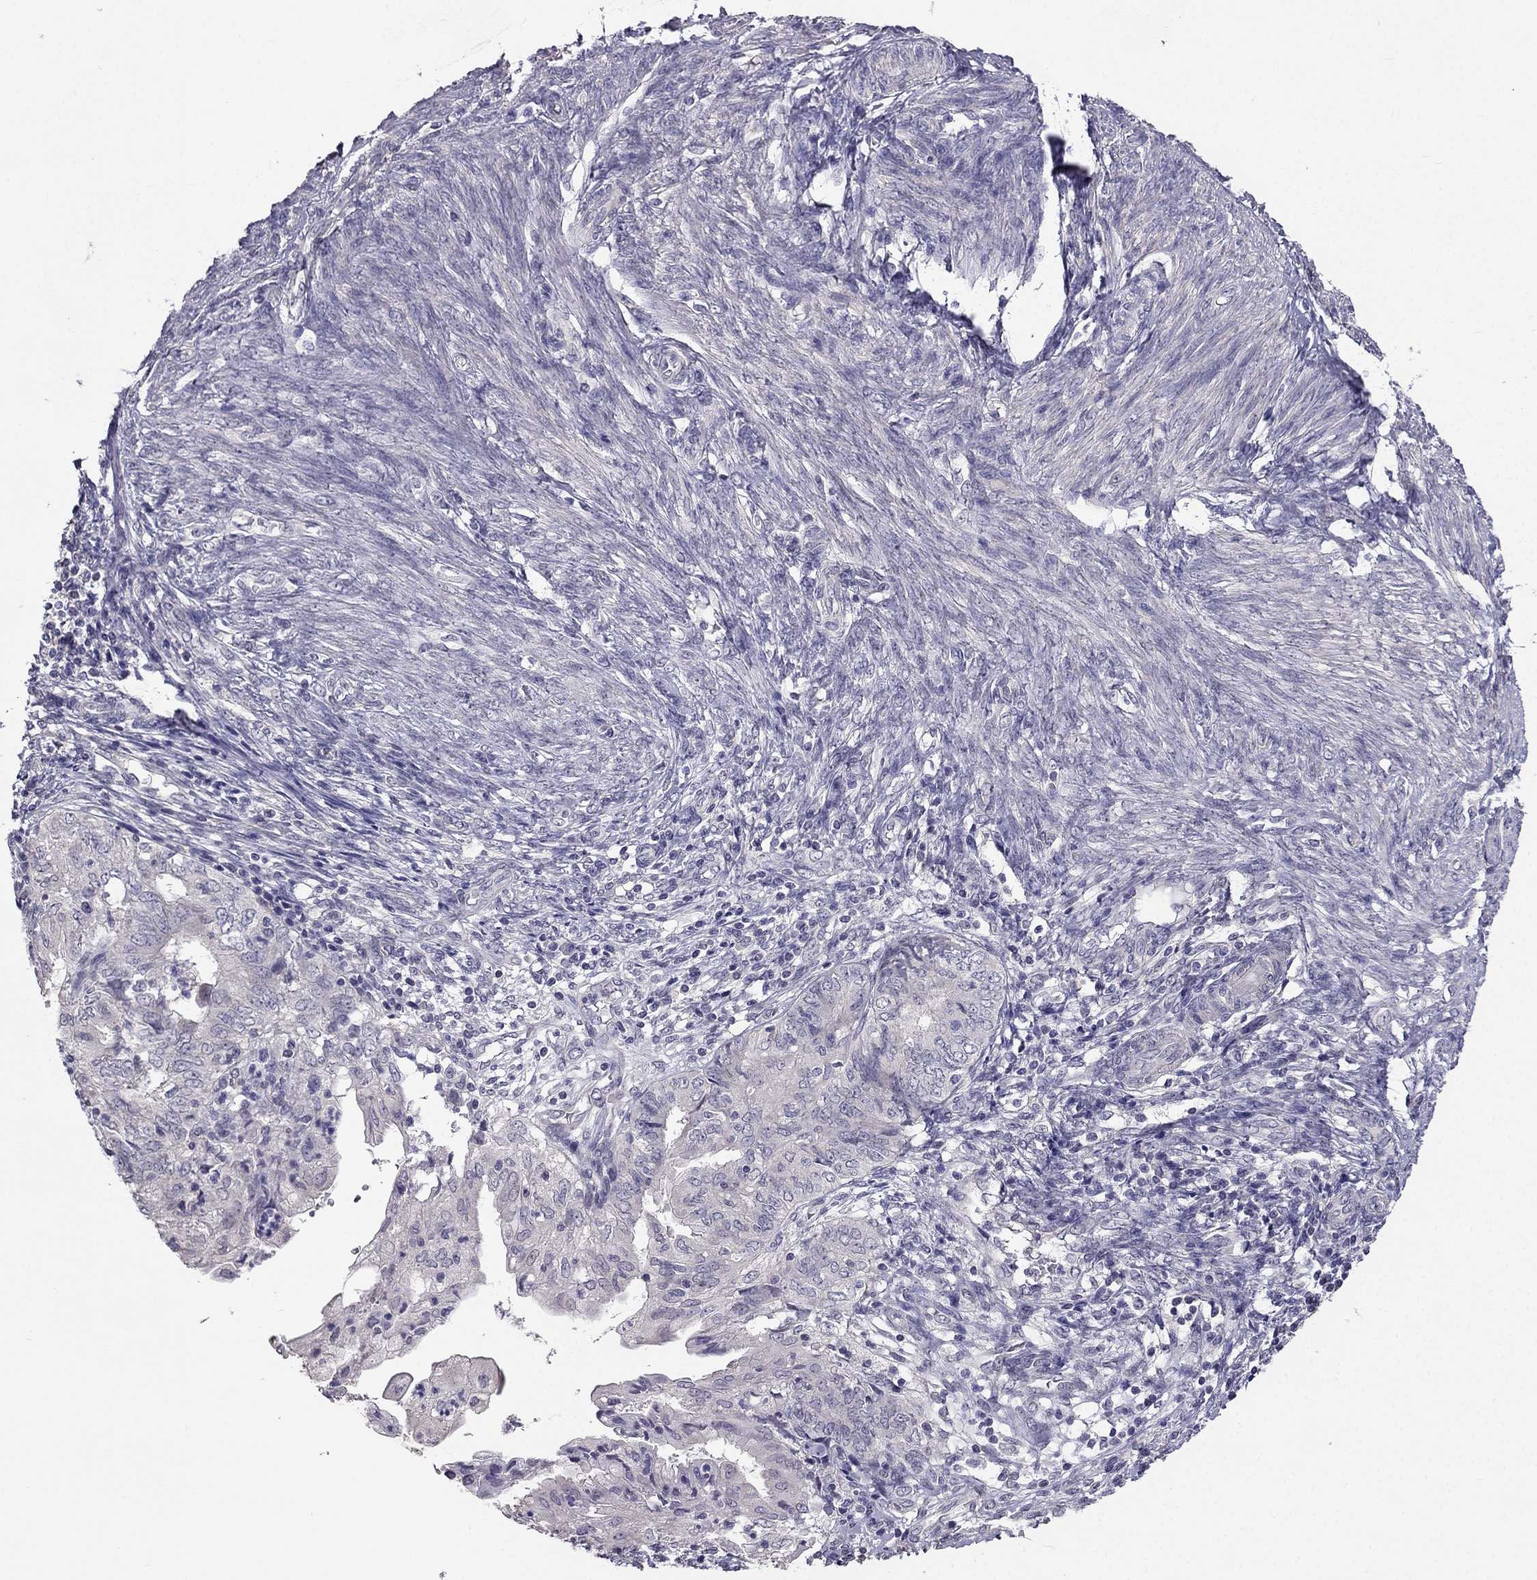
{"staining": {"intensity": "negative", "quantity": "none", "location": "none"}, "tissue": "endometrial cancer", "cell_type": "Tumor cells", "image_type": "cancer", "snomed": [{"axis": "morphology", "description": "Adenocarcinoma, NOS"}, {"axis": "topography", "description": "Endometrium"}], "caption": "An IHC photomicrograph of endometrial cancer (adenocarcinoma) is shown. There is no staining in tumor cells of endometrial cancer (adenocarcinoma).", "gene": "HSFX1", "patient": {"sex": "female", "age": 68}}